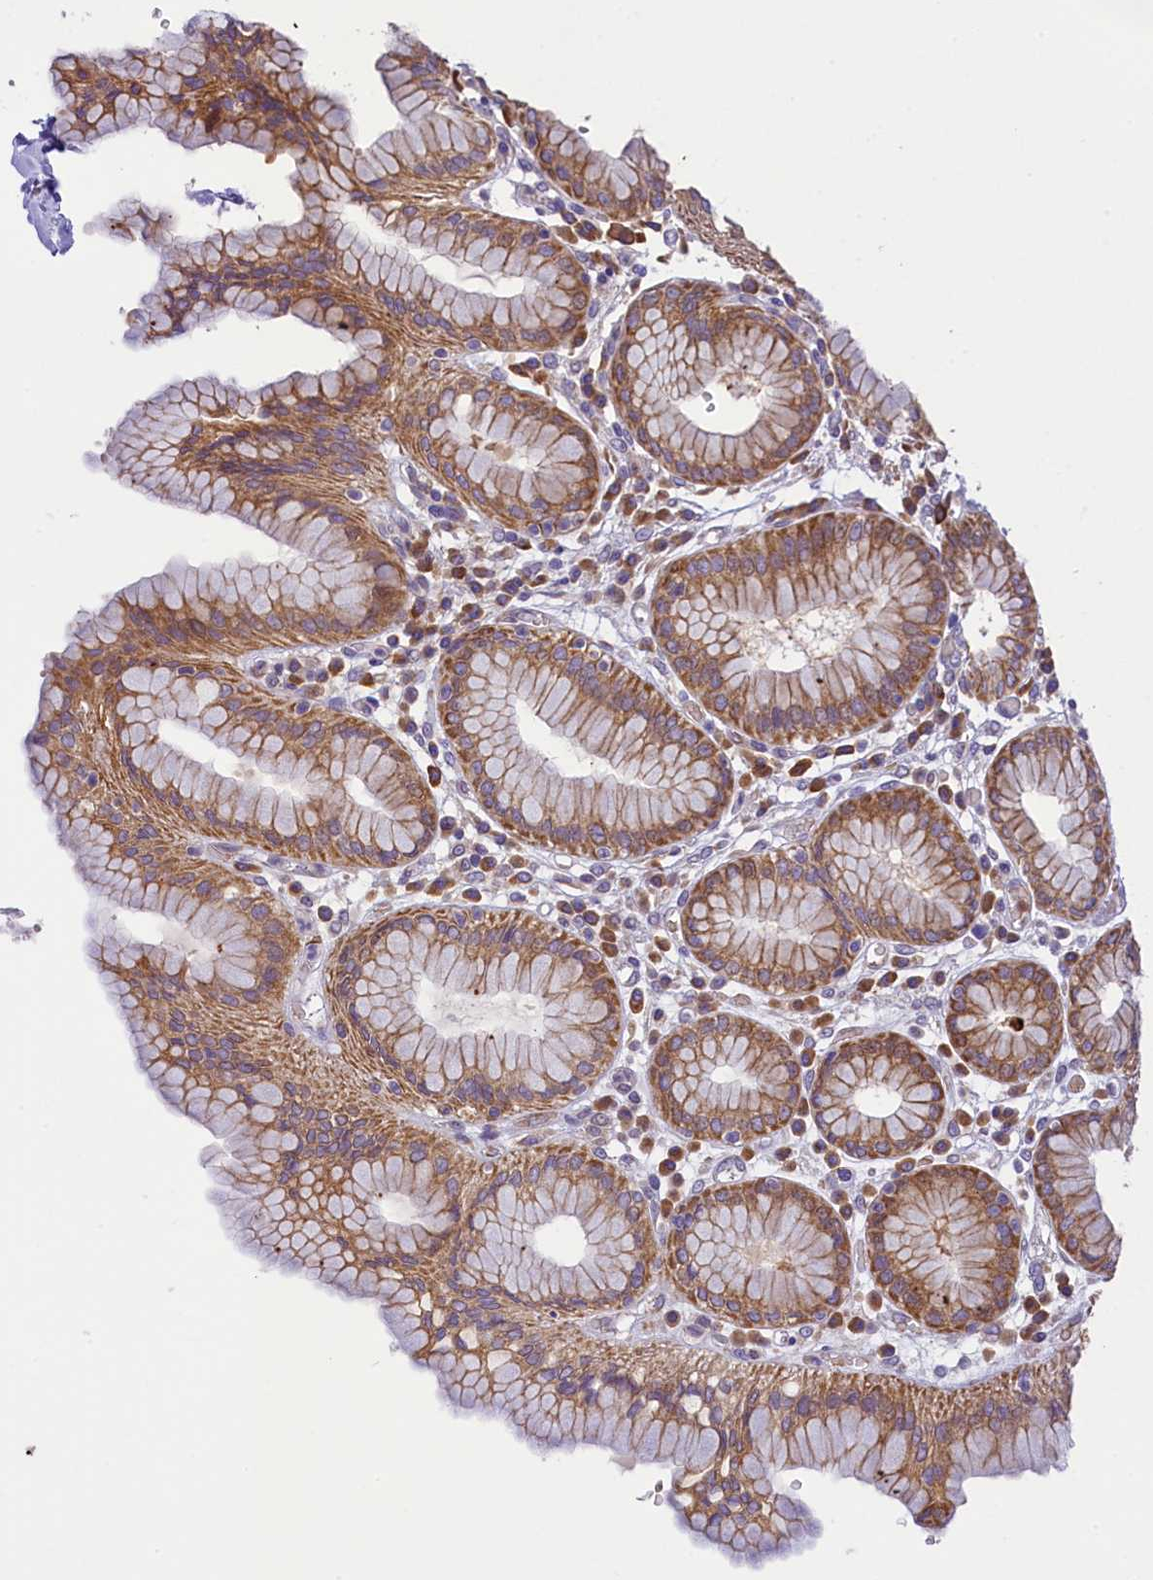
{"staining": {"intensity": "strong", "quantity": "25%-75%", "location": "cytoplasmic/membranous"}, "tissue": "stomach", "cell_type": "Glandular cells", "image_type": "normal", "snomed": [{"axis": "morphology", "description": "Normal tissue, NOS"}, {"axis": "topography", "description": "Stomach"}, {"axis": "topography", "description": "Stomach, lower"}], "caption": "Unremarkable stomach was stained to show a protein in brown. There is high levels of strong cytoplasmic/membranous staining in approximately 25%-75% of glandular cells. (Stains: DAB (3,3'-diaminobenzidine) in brown, nuclei in blue, Microscopy: brightfield microscopy at high magnification).", "gene": "LARP4", "patient": {"sex": "female", "age": 56}}